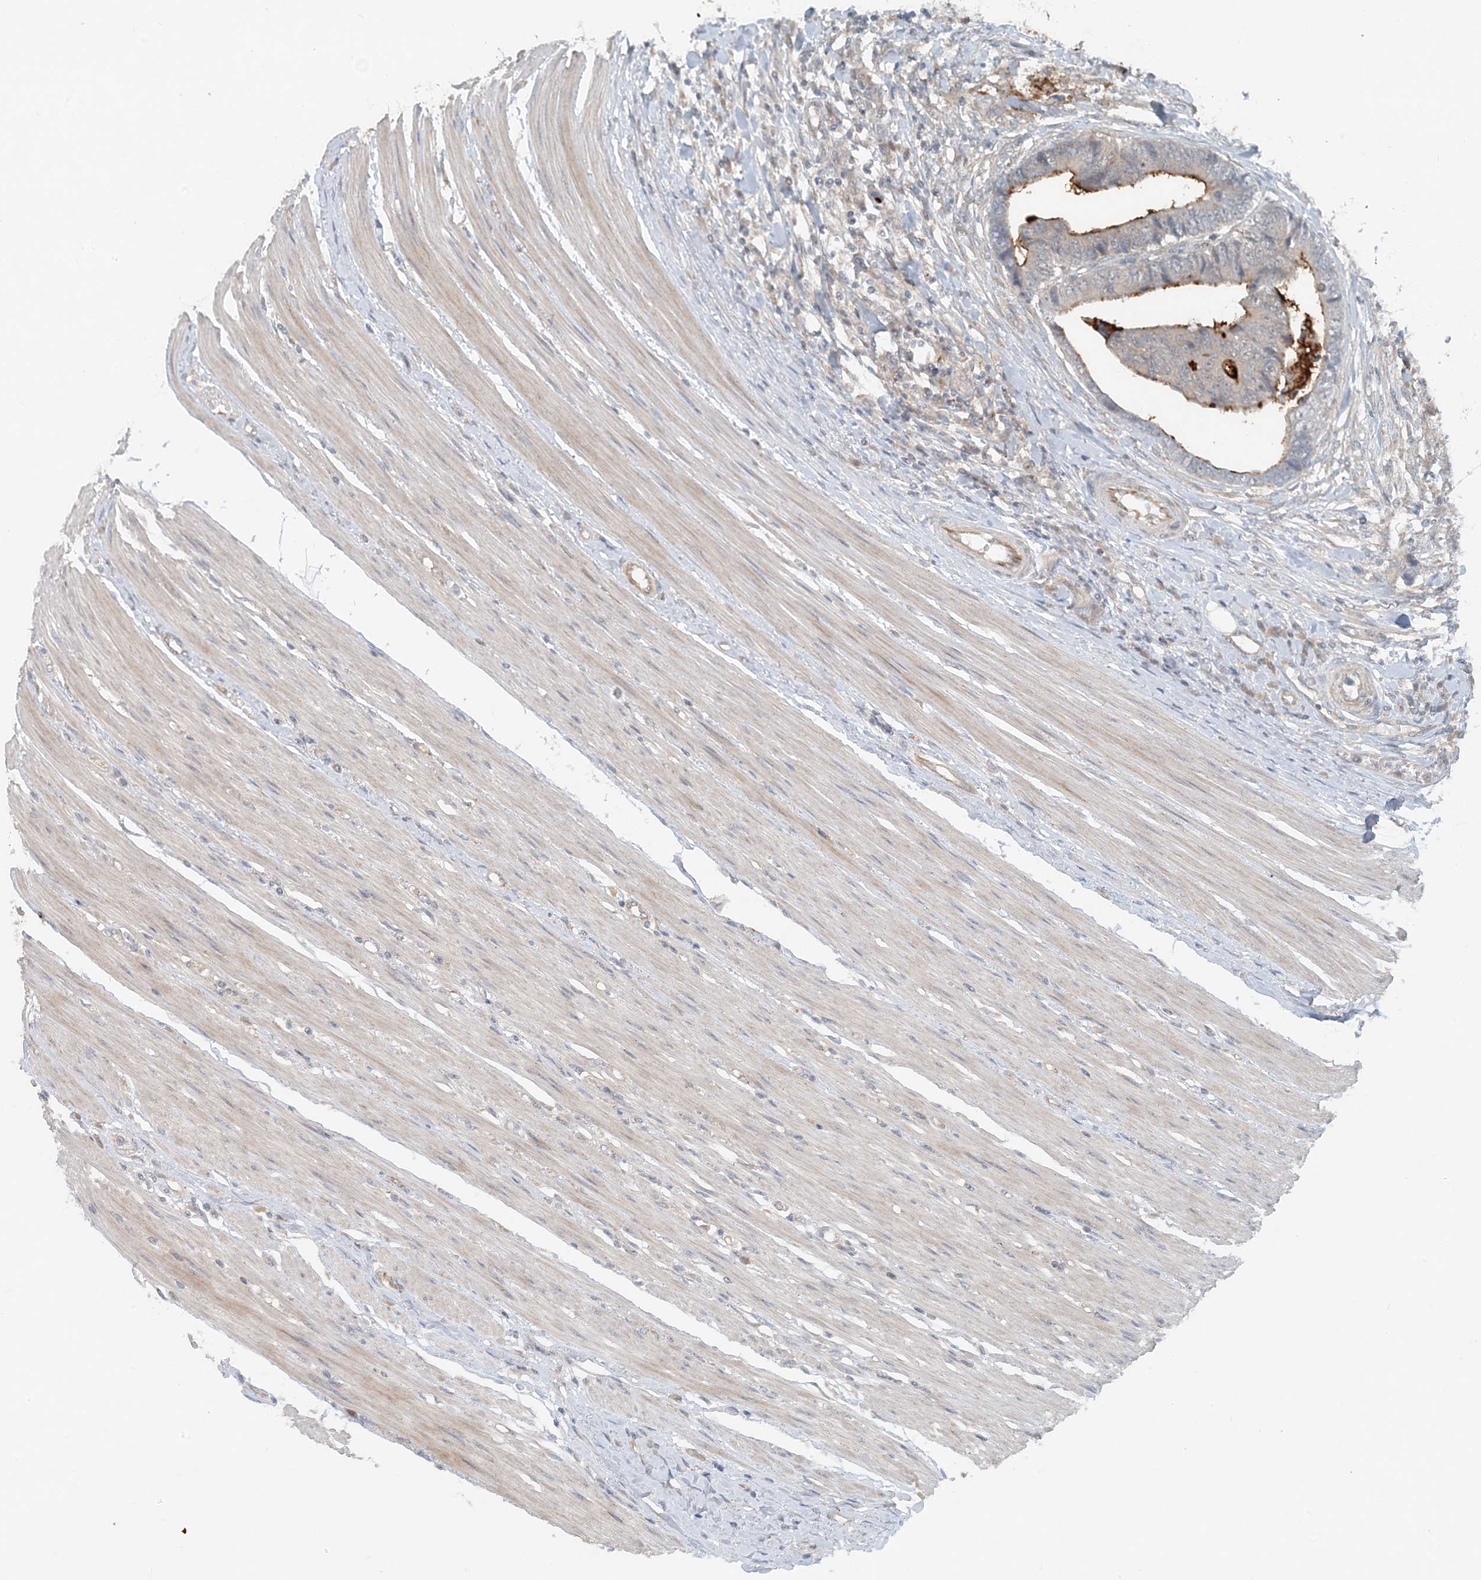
{"staining": {"intensity": "negative", "quantity": "none", "location": "none"}, "tissue": "colorectal cancer", "cell_type": "Tumor cells", "image_type": "cancer", "snomed": [{"axis": "morphology", "description": "Adenocarcinoma, NOS"}, {"axis": "topography", "description": "Rectum"}], "caption": "High power microscopy histopathology image of an immunohistochemistry (IHC) histopathology image of colorectal cancer, revealing no significant expression in tumor cells. (Brightfield microscopy of DAB immunohistochemistry at high magnification).", "gene": "MITD1", "patient": {"sex": "male", "age": 84}}